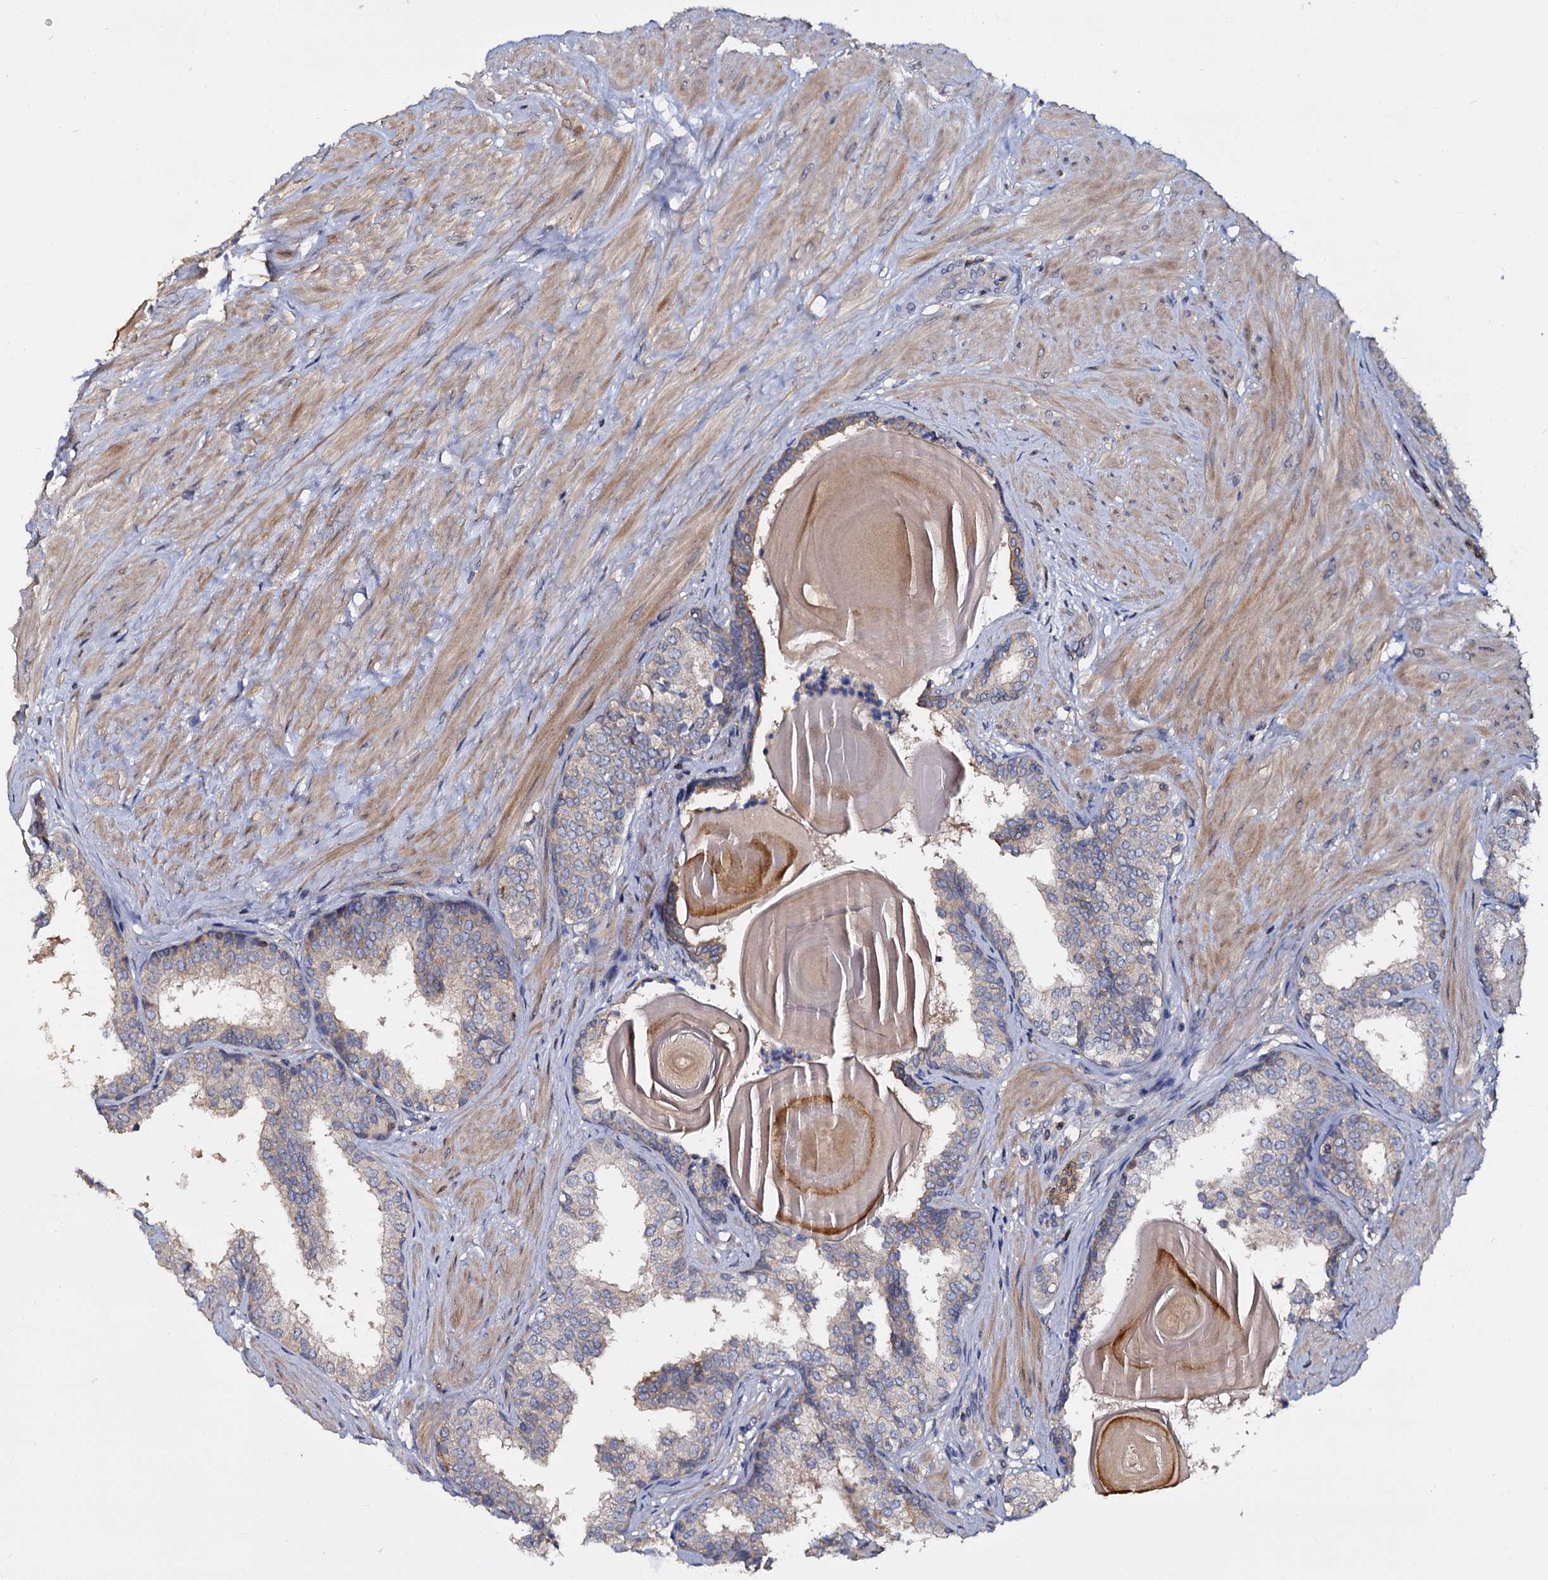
{"staining": {"intensity": "weak", "quantity": "25%-75%", "location": "cytoplasmic/membranous"}, "tissue": "prostate", "cell_type": "Glandular cells", "image_type": "normal", "snomed": [{"axis": "morphology", "description": "Normal tissue, NOS"}, {"axis": "topography", "description": "Prostate"}], "caption": "Prostate stained with immunohistochemistry (IHC) demonstrates weak cytoplasmic/membranous positivity in approximately 25%-75% of glandular cells. The protein is stained brown, and the nuclei are stained in blue (DAB (3,3'-diaminobenzidine) IHC with brightfield microscopy, high magnification).", "gene": "ANKRD13A", "patient": {"sex": "male", "age": 48}}